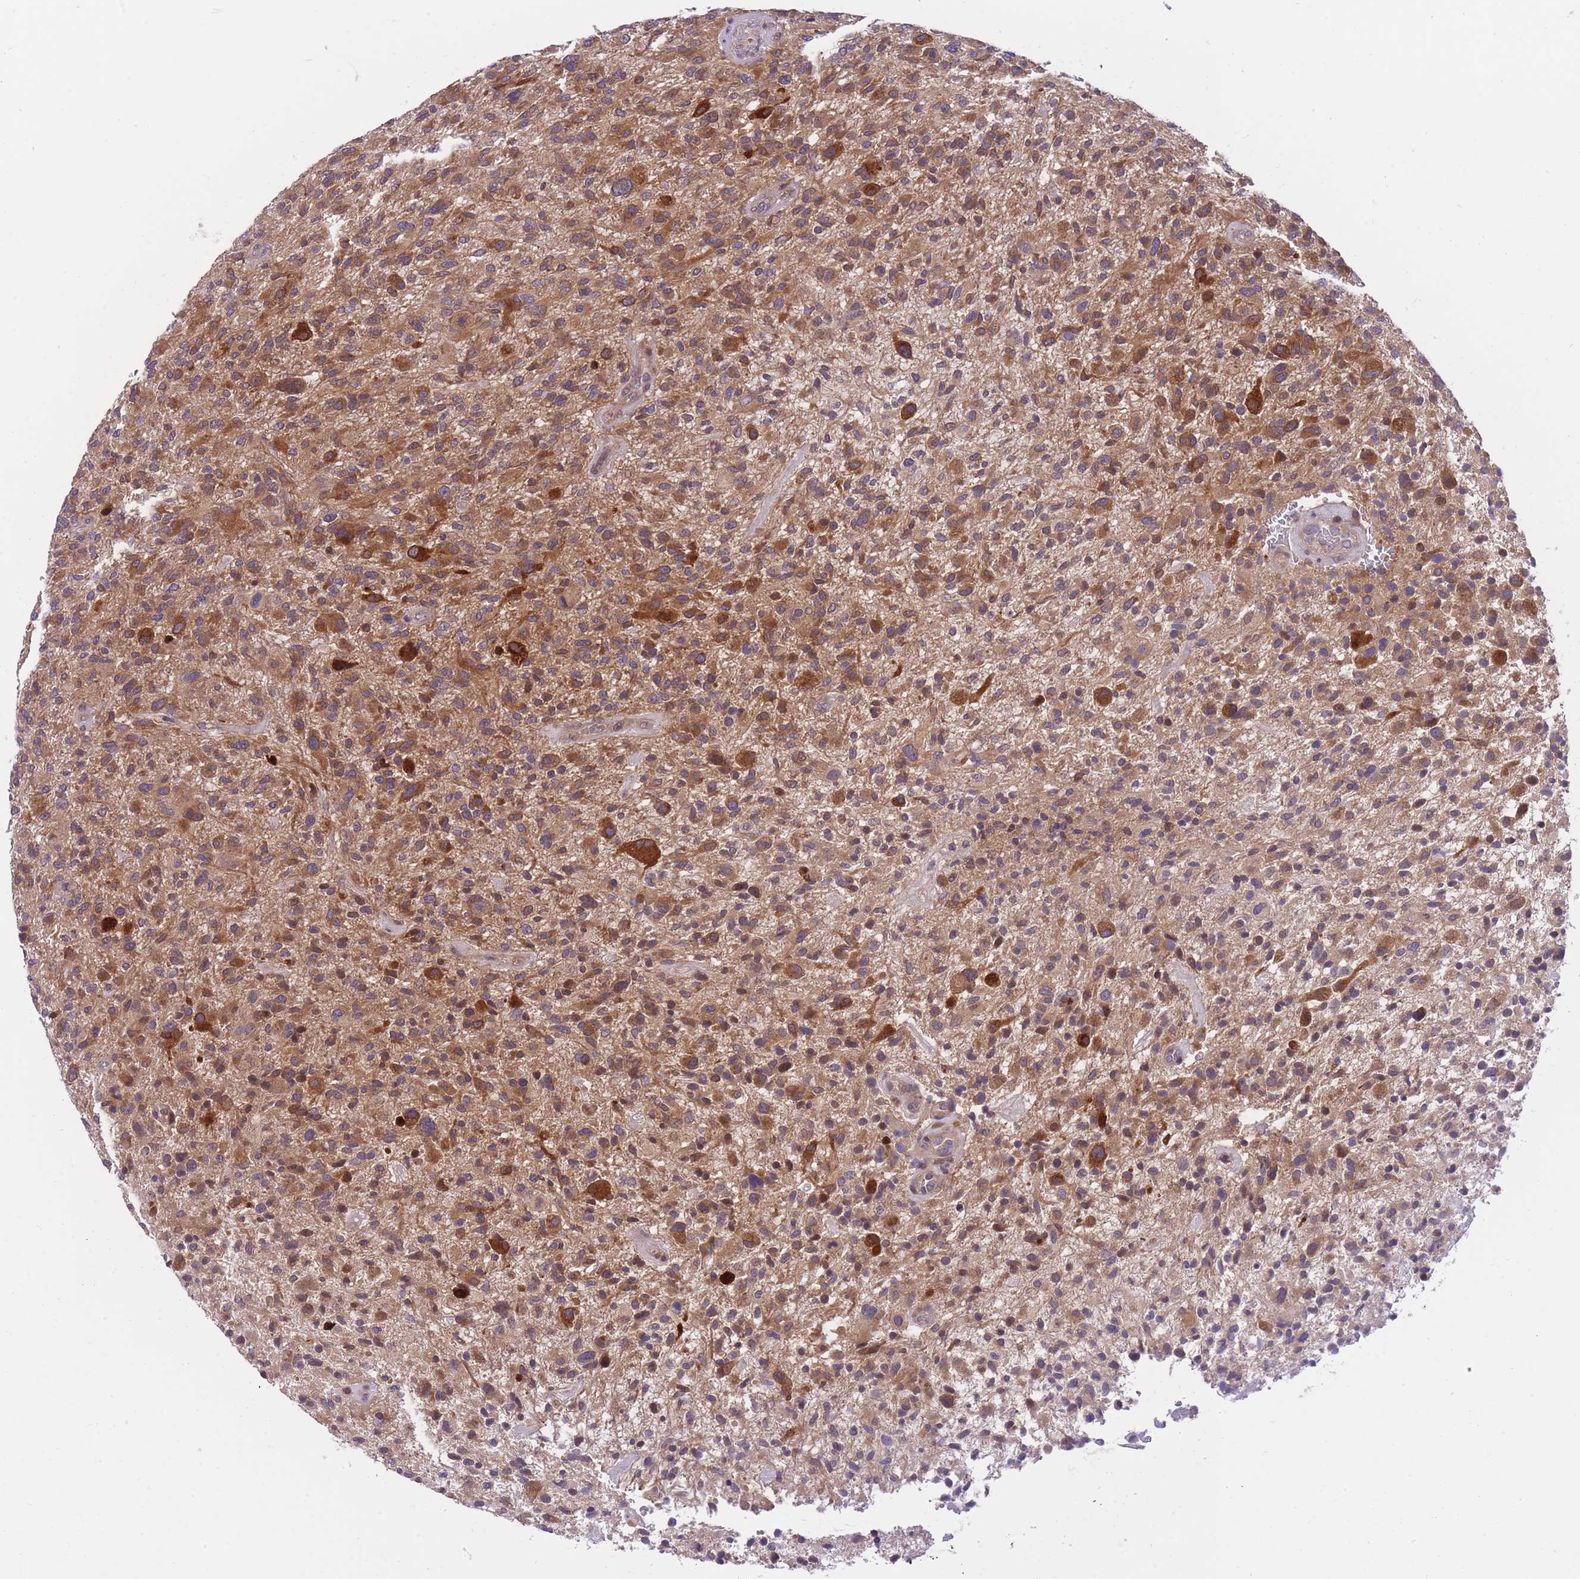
{"staining": {"intensity": "strong", "quantity": "25%-75%", "location": "cytoplasmic/membranous"}, "tissue": "glioma", "cell_type": "Tumor cells", "image_type": "cancer", "snomed": [{"axis": "morphology", "description": "Glioma, malignant, High grade"}, {"axis": "topography", "description": "Brain"}], "caption": "High-magnification brightfield microscopy of glioma stained with DAB (3,3'-diaminobenzidine) (brown) and counterstained with hematoxylin (blue). tumor cells exhibit strong cytoplasmic/membranous positivity is seen in about25%-75% of cells.", "gene": "CRYGN", "patient": {"sex": "male", "age": 47}}